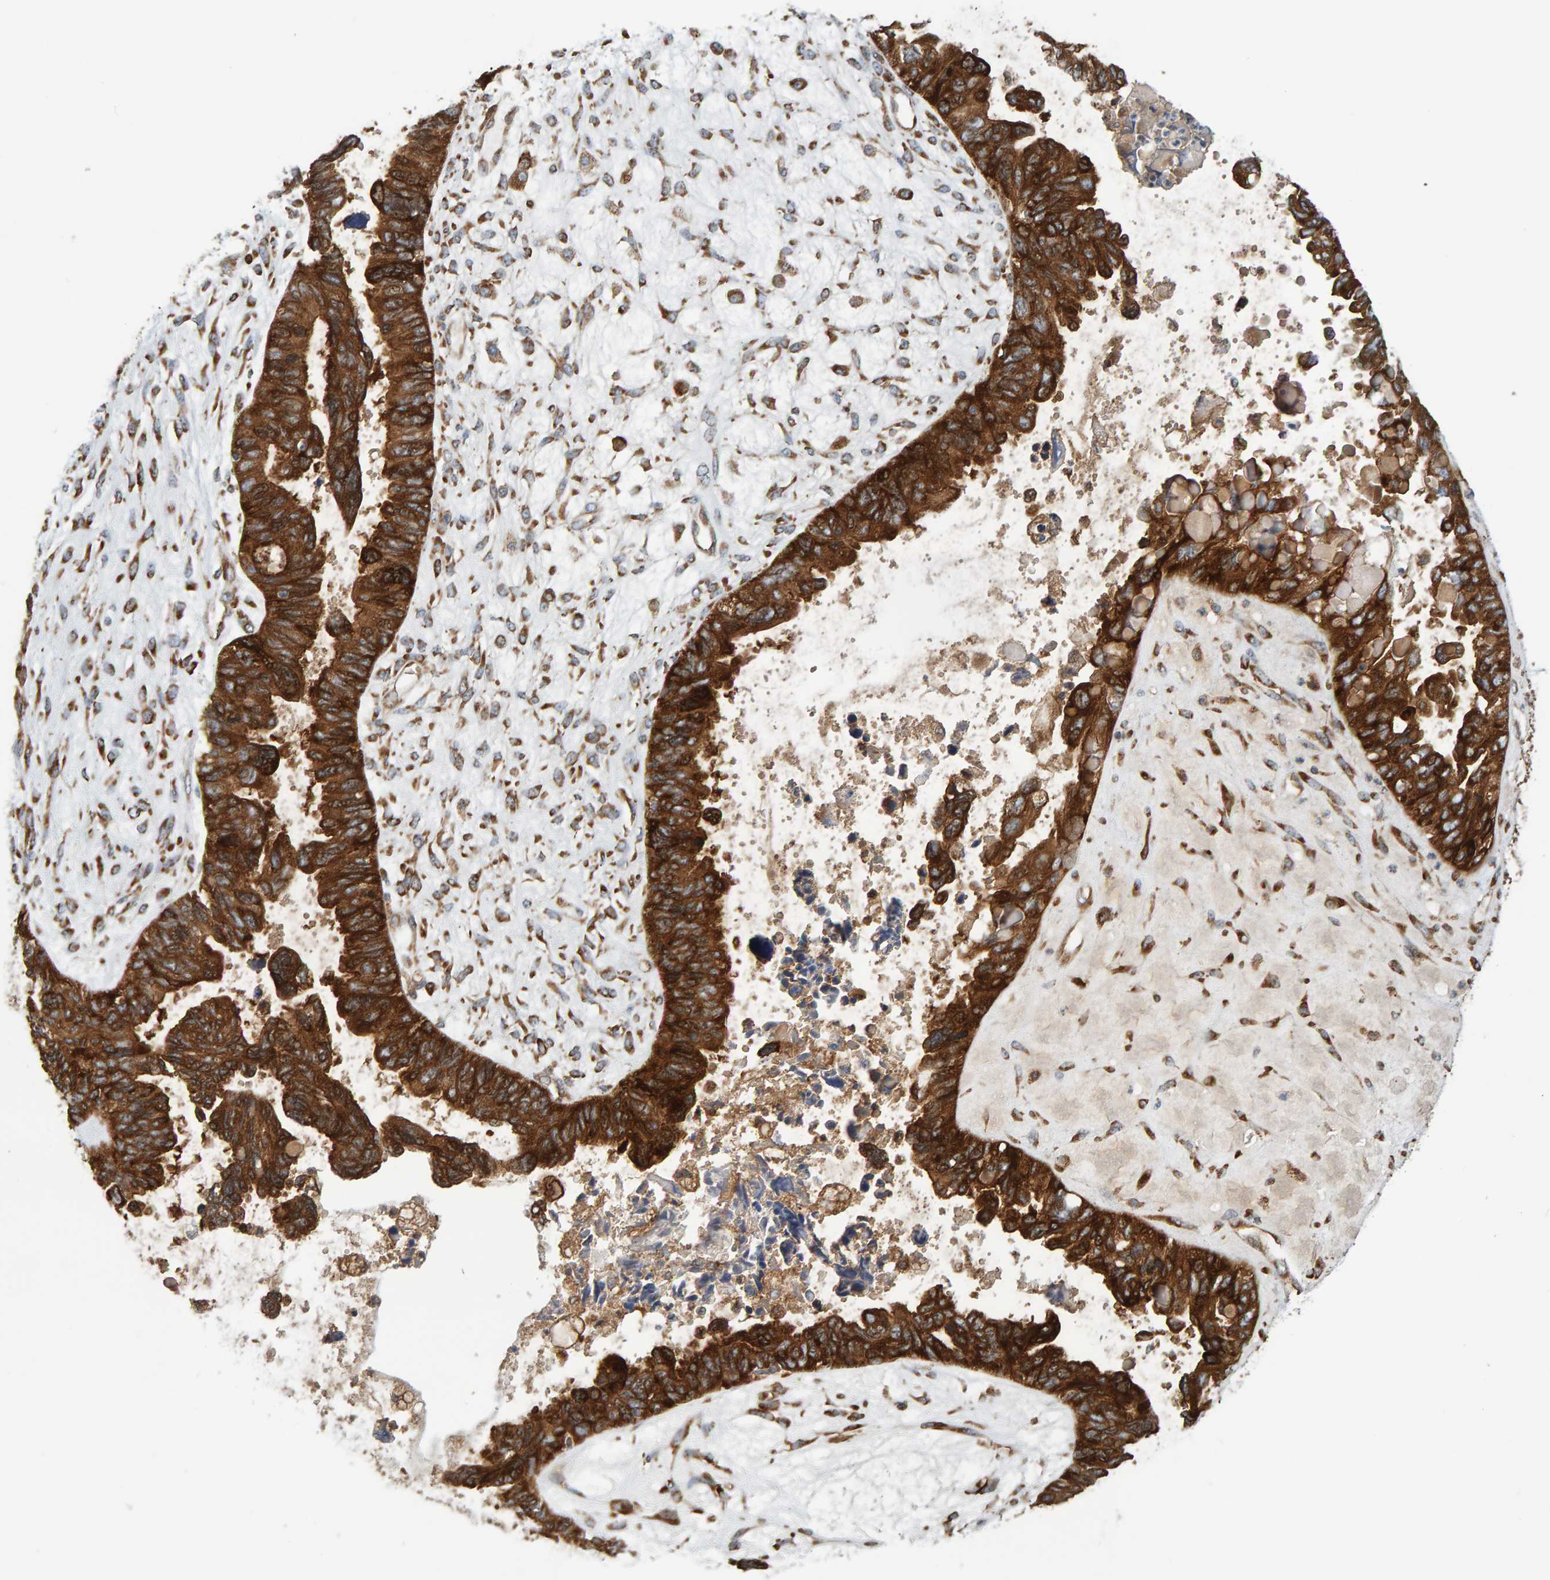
{"staining": {"intensity": "strong", "quantity": ">75%", "location": "cytoplasmic/membranous"}, "tissue": "ovarian cancer", "cell_type": "Tumor cells", "image_type": "cancer", "snomed": [{"axis": "morphology", "description": "Cystadenocarcinoma, serous, NOS"}, {"axis": "topography", "description": "Ovary"}], "caption": "Human ovarian cancer (serous cystadenocarcinoma) stained with a protein marker displays strong staining in tumor cells.", "gene": "BAIAP2", "patient": {"sex": "female", "age": 79}}